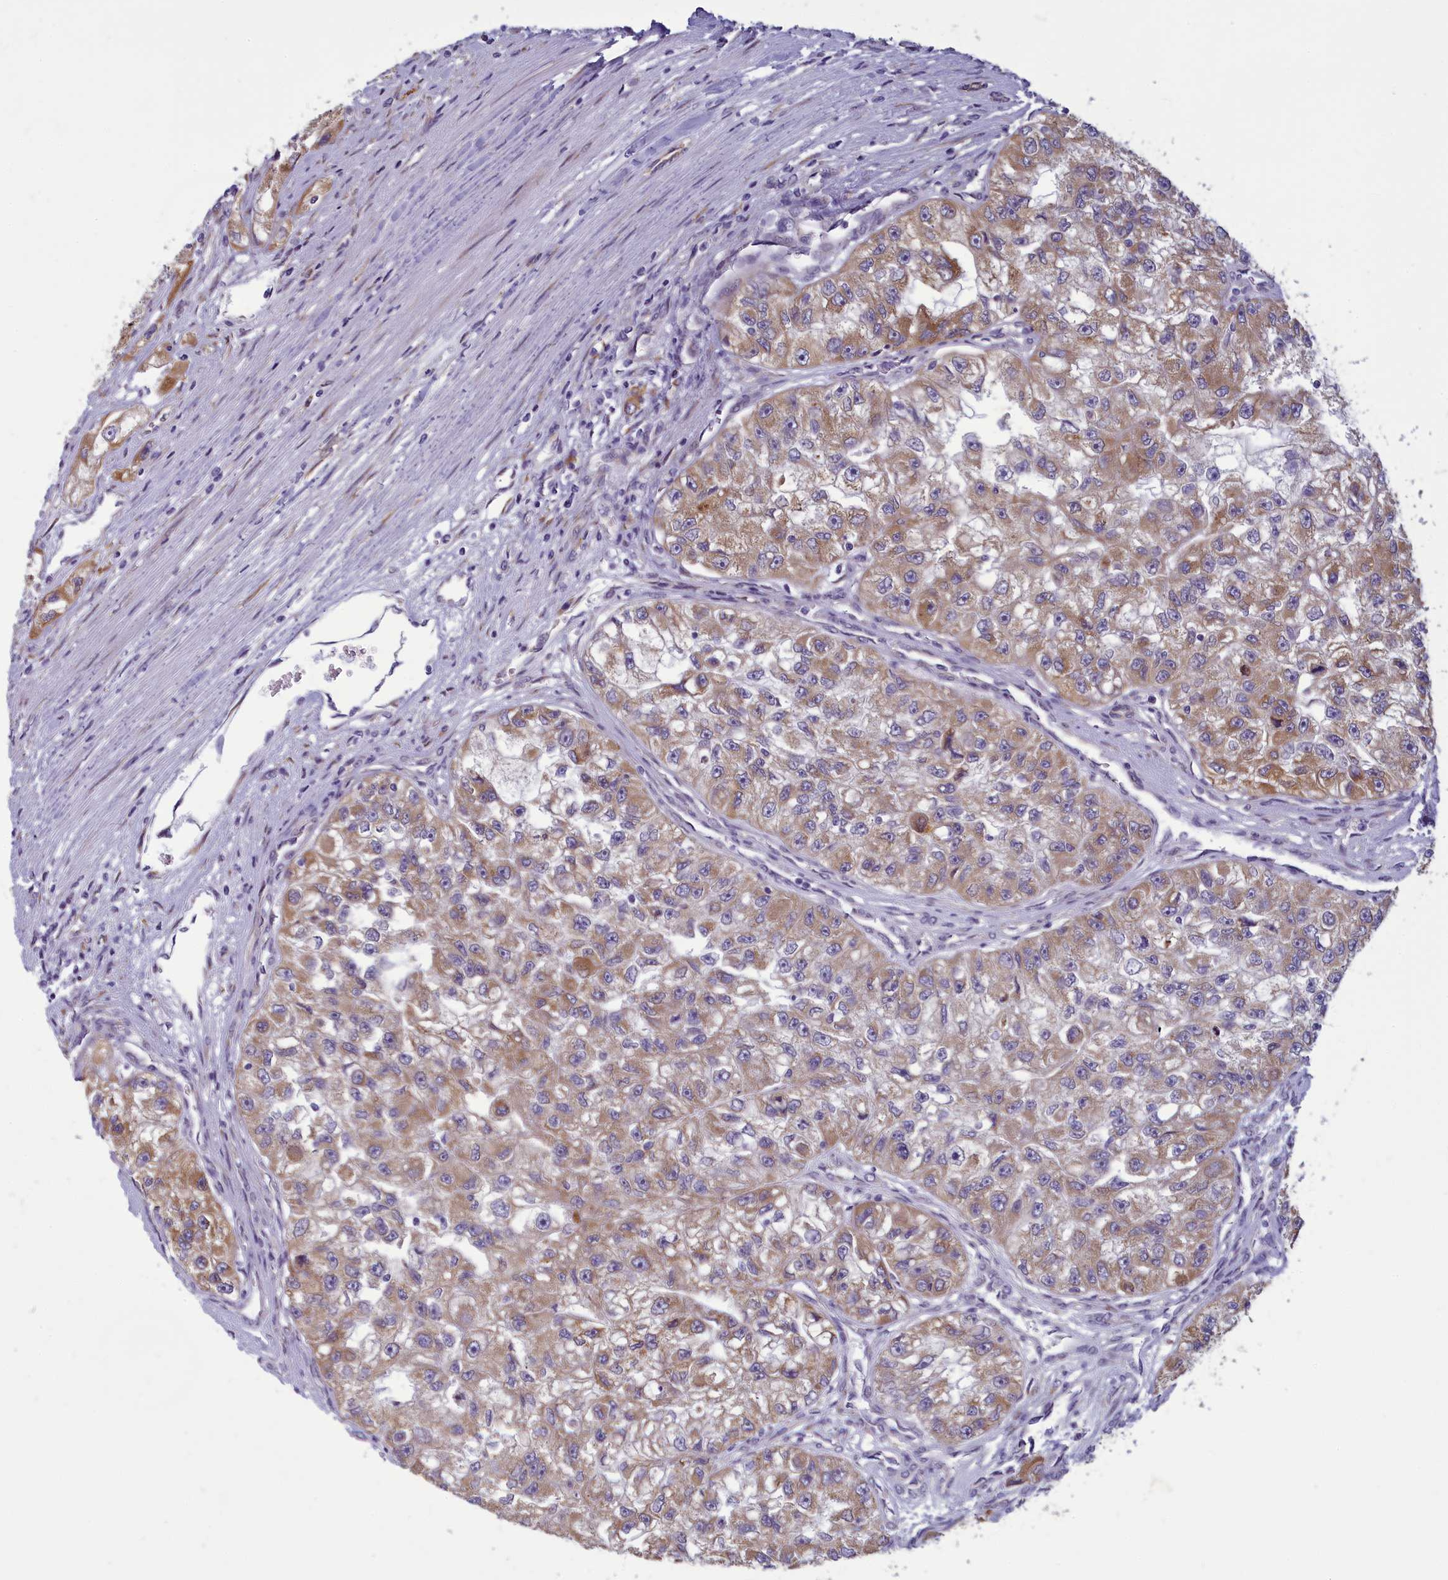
{"staining": {"intensity": "moderate", "quantity": ">75%", "location": "cytoplasmic/membranous"}, "tissue": "renal cancer", "cell_type": "Tumor cells", "image_type": "cancer", "snomed": [{"axis": "morphology", "description": "Adenocarcinoma, NOS"}, {"axis": "topography", "description": "Kidney"}], "caption": "Immunohistochemistry (DAB (3,3'-diaminobenzidine)) staining of renal adenocarcinoma reveals moderate cytoplasmic/membranous protein expression in approximately >75% of tumor cells.", "gene": "CENATAC", "patient": {"sex": "male", "age": 63}}